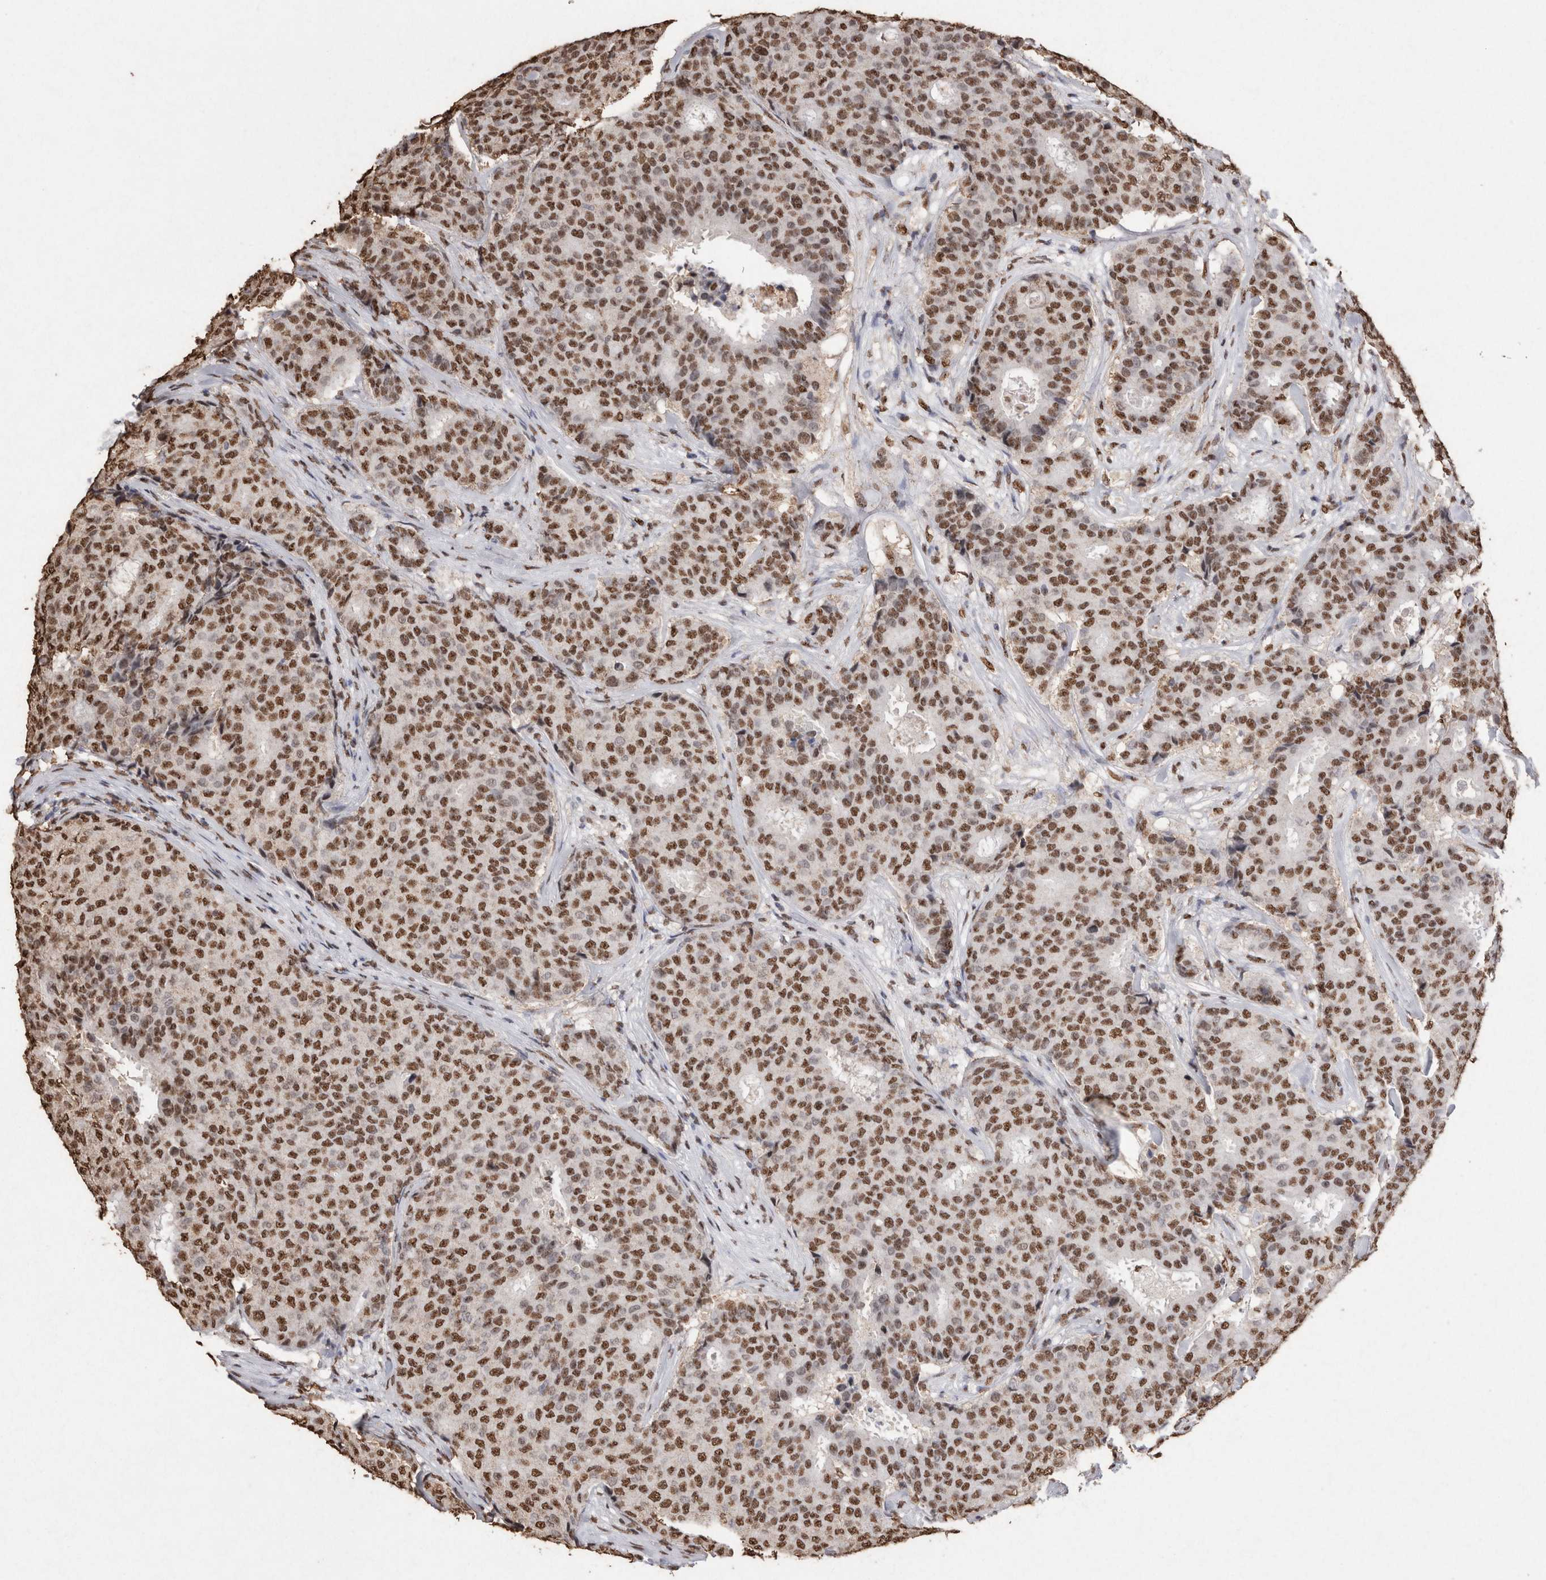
{"staining": {"intensity": "moderate", "quantity": ">75%", "location": "nuclear"}, "tissue": "breast cancer", "cell_type": "Tumor cells", "image_type": "cancer", "snomed": [{"axis": "morphology", "description": "Duct carcinoma"}, {"axis": "topography", "description": "Breast"}], "caption": "High-magnification brightfield microscopy of breast cancer stained with DAB (3,3'-diaminobenzidine) (brown) and counterstained with hematoxylin (blue). tumor cells exhibit moderate nuclear staining is present in about>75% of cells.", "gene": "NTHL1", "patient": {"sex": "female", "age": 75}}